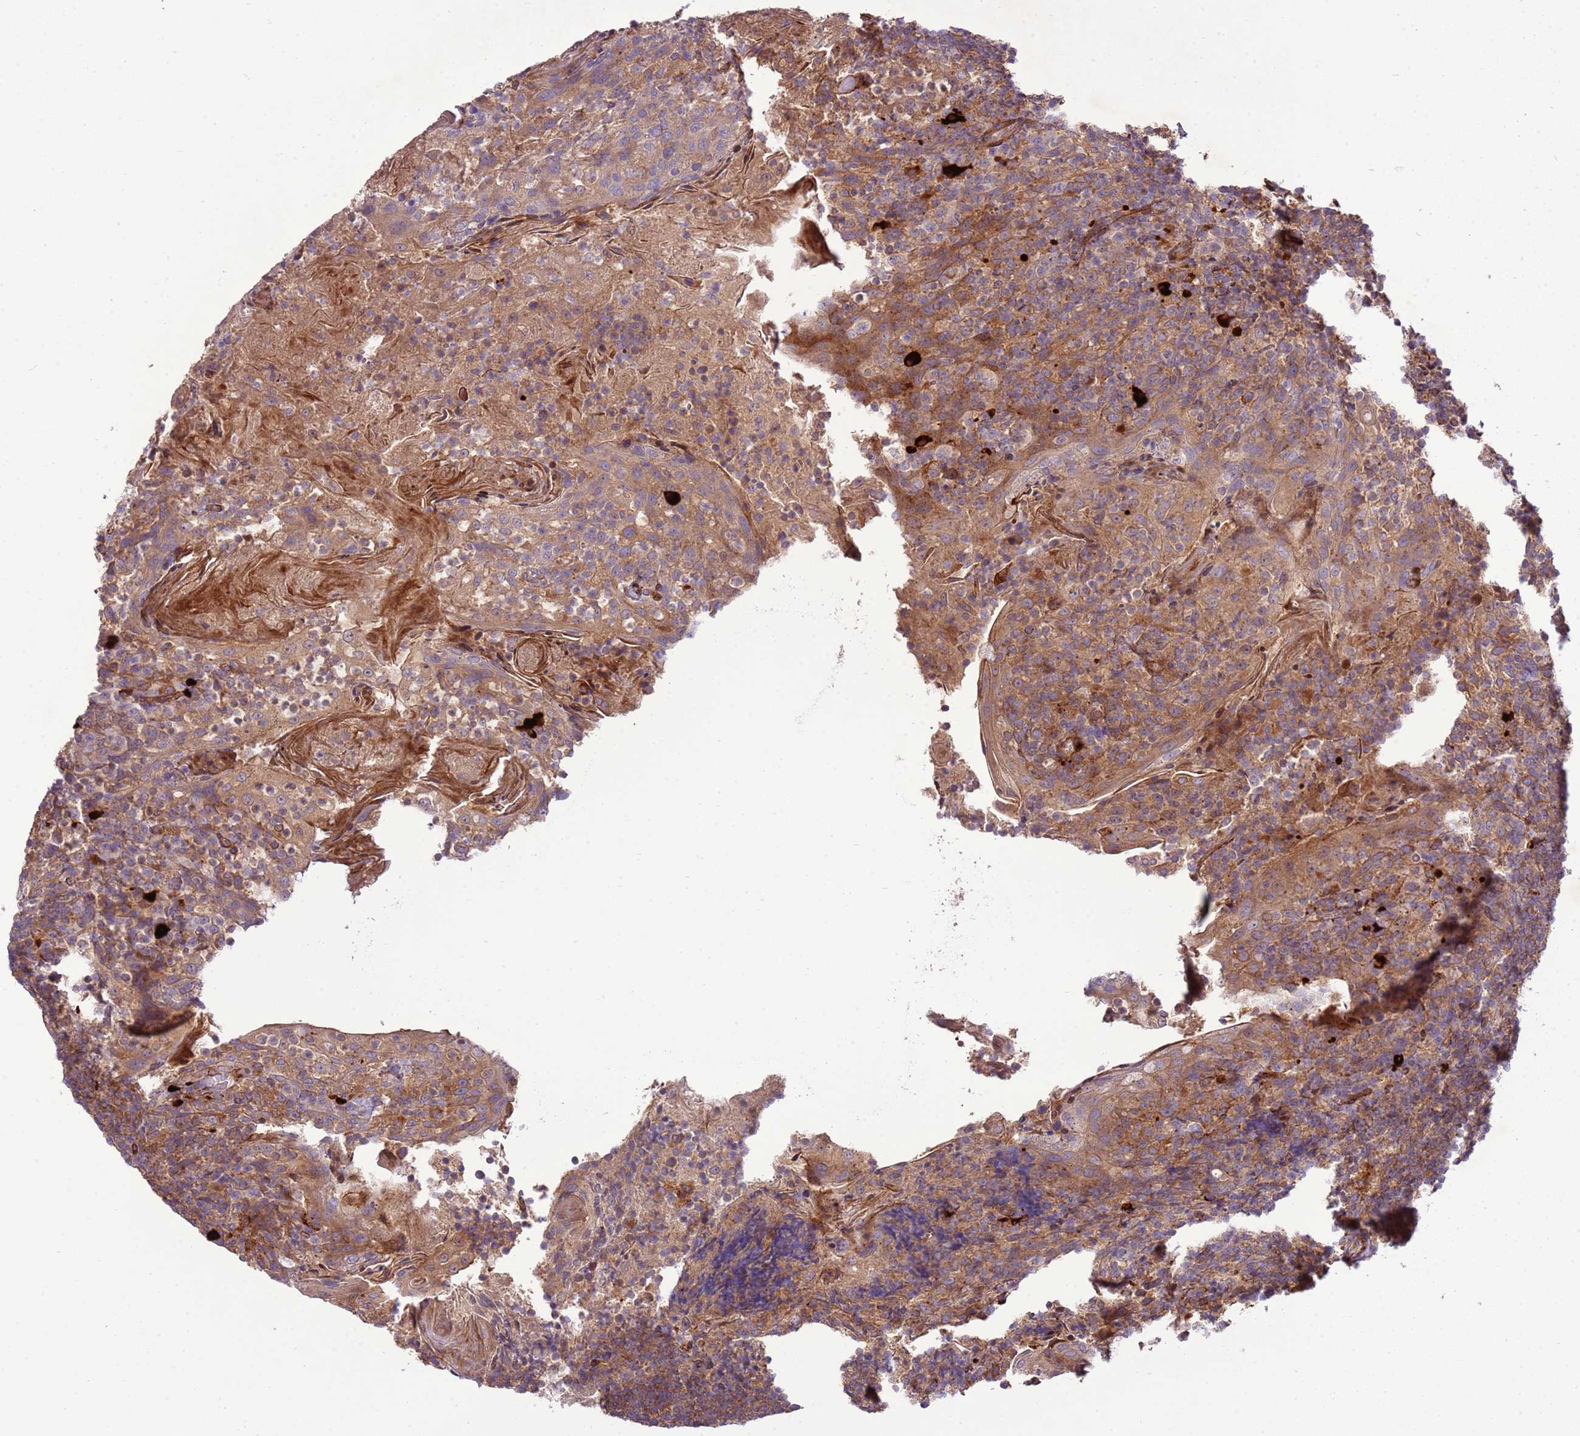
{"staining": {"intensity": "moderate", "quantity": ">75%", "location": "cytoplasmic/membranous"}, "tissue": "tonsil", "cell_type": "Germinal center cells", "image_type": "normal", "snomed": [{"axis": "morphology", "description": "Normal tissue, NOS"}, {"axis": "topography", "description": "Tonsil"}], "caption": "Tonsil stained for a protein shows moderate cytoplasmic/membranous positivity in germinal center cells. The staining was performed using DAB (3,3'-diaminobenzidine) to visualize the protein expression in brown, while the nuclei were stained in blue with hematoxylin (Magnification: 20x).", "gene": "ZNF624", "patient": {"sex": "female", "age": 10}}